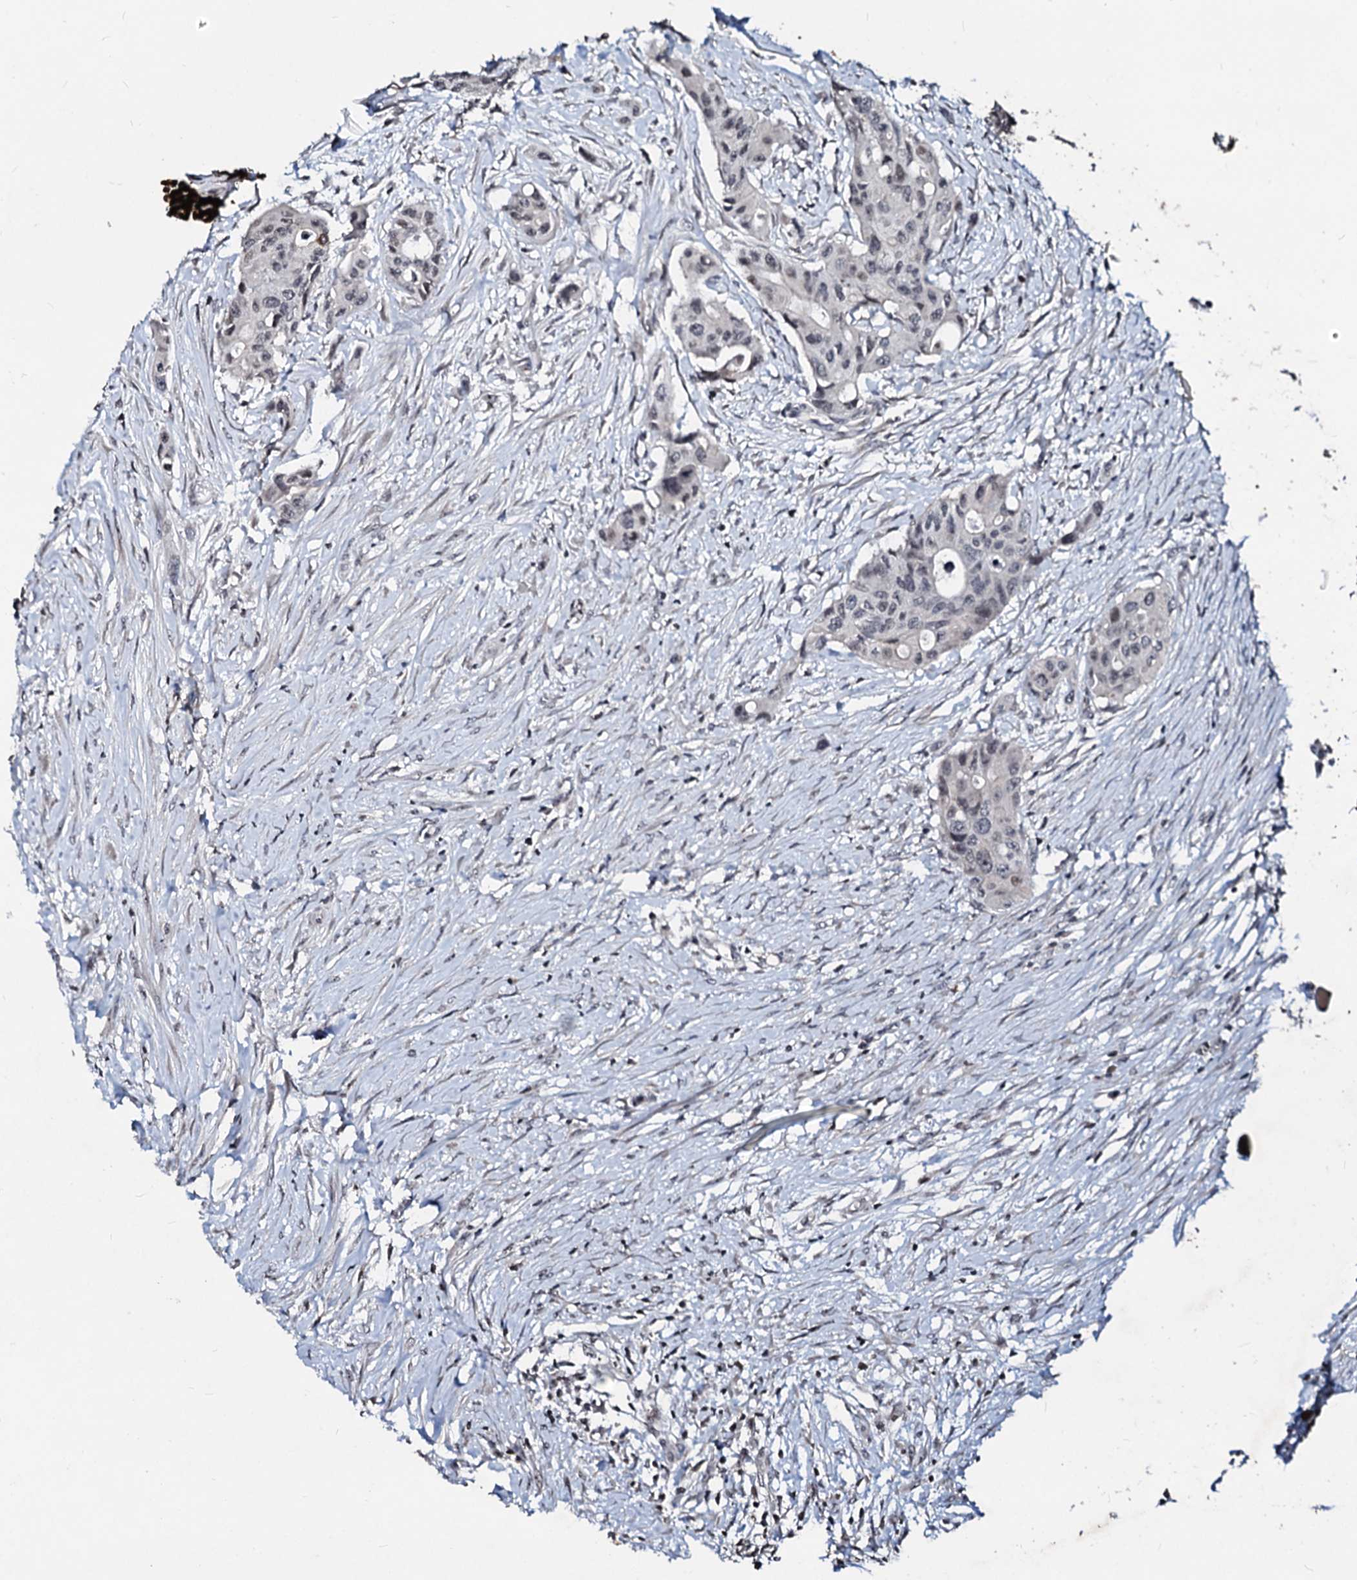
{"staining": {"intensity": "negative", "quantity": "none", "location": "none"}, "tissue": "colorectal cancer", "cell_type": "Tumor cells", "image_type": "cancer", "snomed": [{"axis": "morphology", "description": "Adenocarcinoma, NOS"}, {"axis": "topography", "description": "Colon"}], "caption": "DAB immunohistochemical staining of human colorectal cancer demonstrates no significant expression in tumor cells.", "gene": "LSM11", "patient": {"sex": "male", "age": 77}}